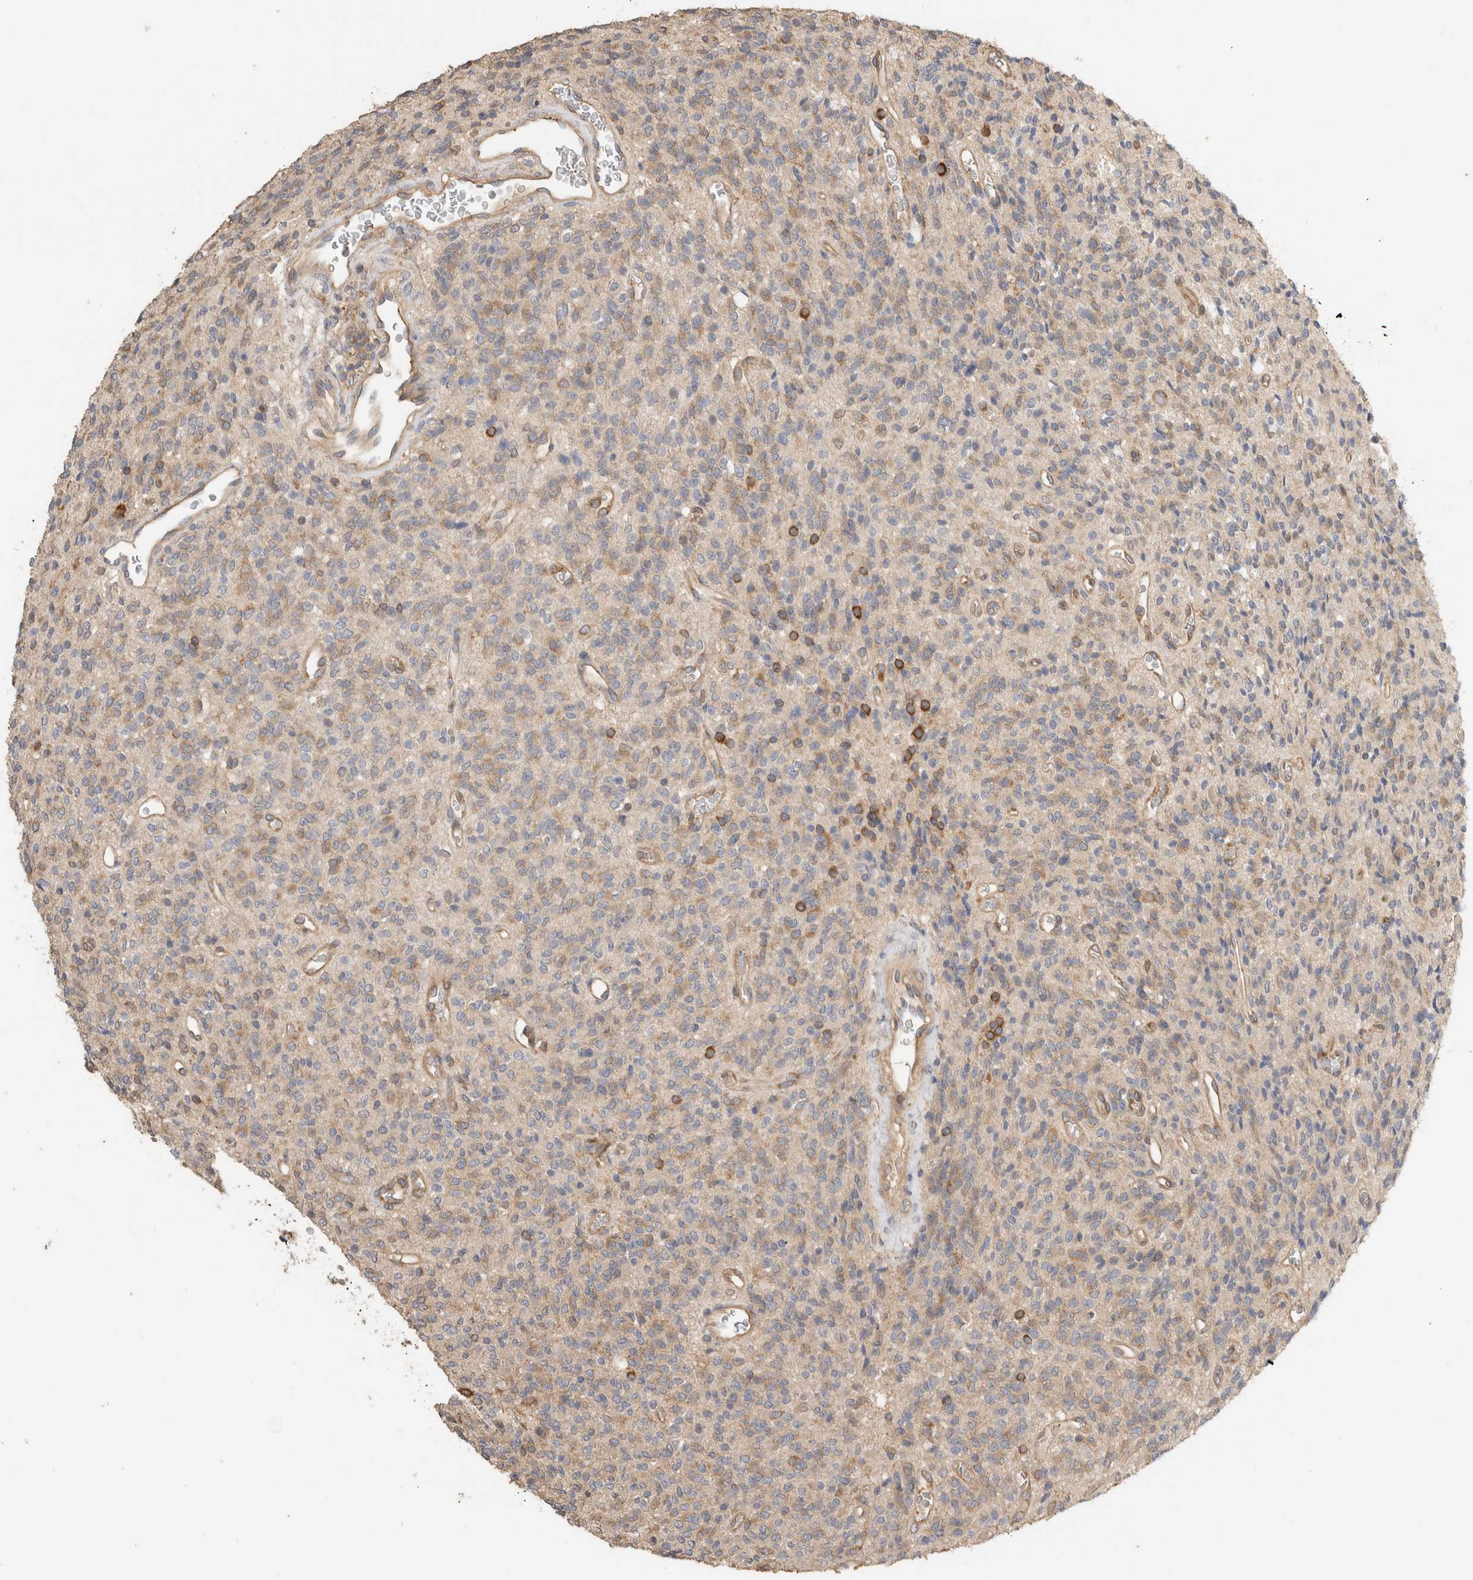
{"staining": {"intensity": "weak", "quantity": "25%-75%", "location": "cytoplasmic/membranous"}, "tissue": "glioma", "cell_type": "Tumor cells", "image_type": "cancer", "snomed": [{"axis": "morphology", "description": "Glioma, malignant, High grade"}, {"axis": "topography", "description": "Brain"}], "caption": "DAB immunohistochemical staining of human malignant high-grade glioma demonstrates weak cytoplasmic/membranous protein staining in approximately 25%-75% of tumor cells.", "gene": "EIF4G3", "patient": {"sex": "male", "age": 34}}